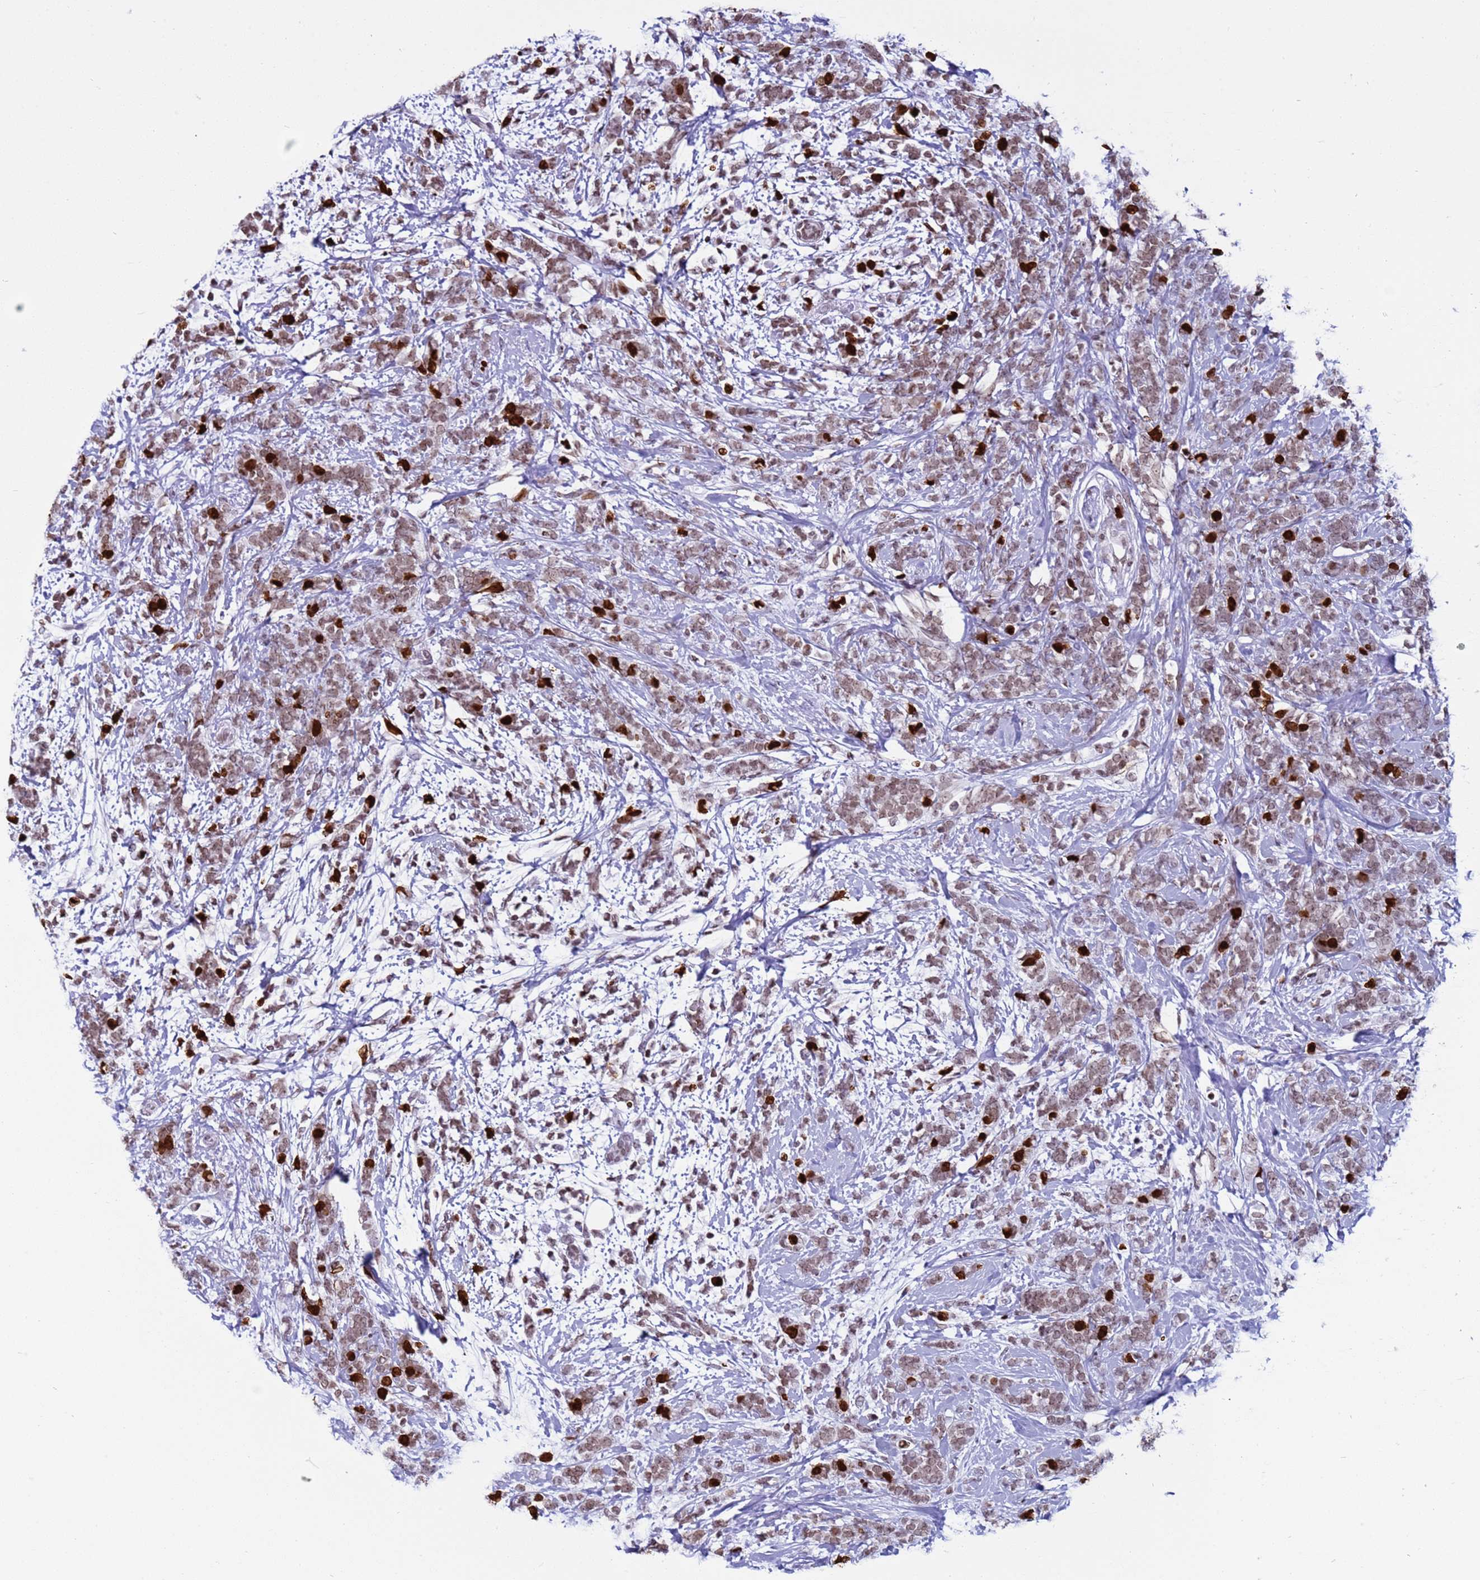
{"staining": {"intensity": "strong", "quantity": "<25%", "location": "nuclear"}, "tissue": "breast cancer", "cell_type": "Tumor cells", "image_type": "cancer", "snomed": [{"axis": "morphology", "description": "Lobular carcinoma"}, {"axis": "topography", "description": "Breast"}], "caption": "This histopathology image displays breast cancer (lobular carcinoma) stained with immunohistochemistry (IHC) to label a protein in brown. The nuclear of tumor cells show strong positivity for the protein. Nuclei are counter-stained blue.", "gene": "H4C8", "patient": {"sex": "female", "age": 58}}